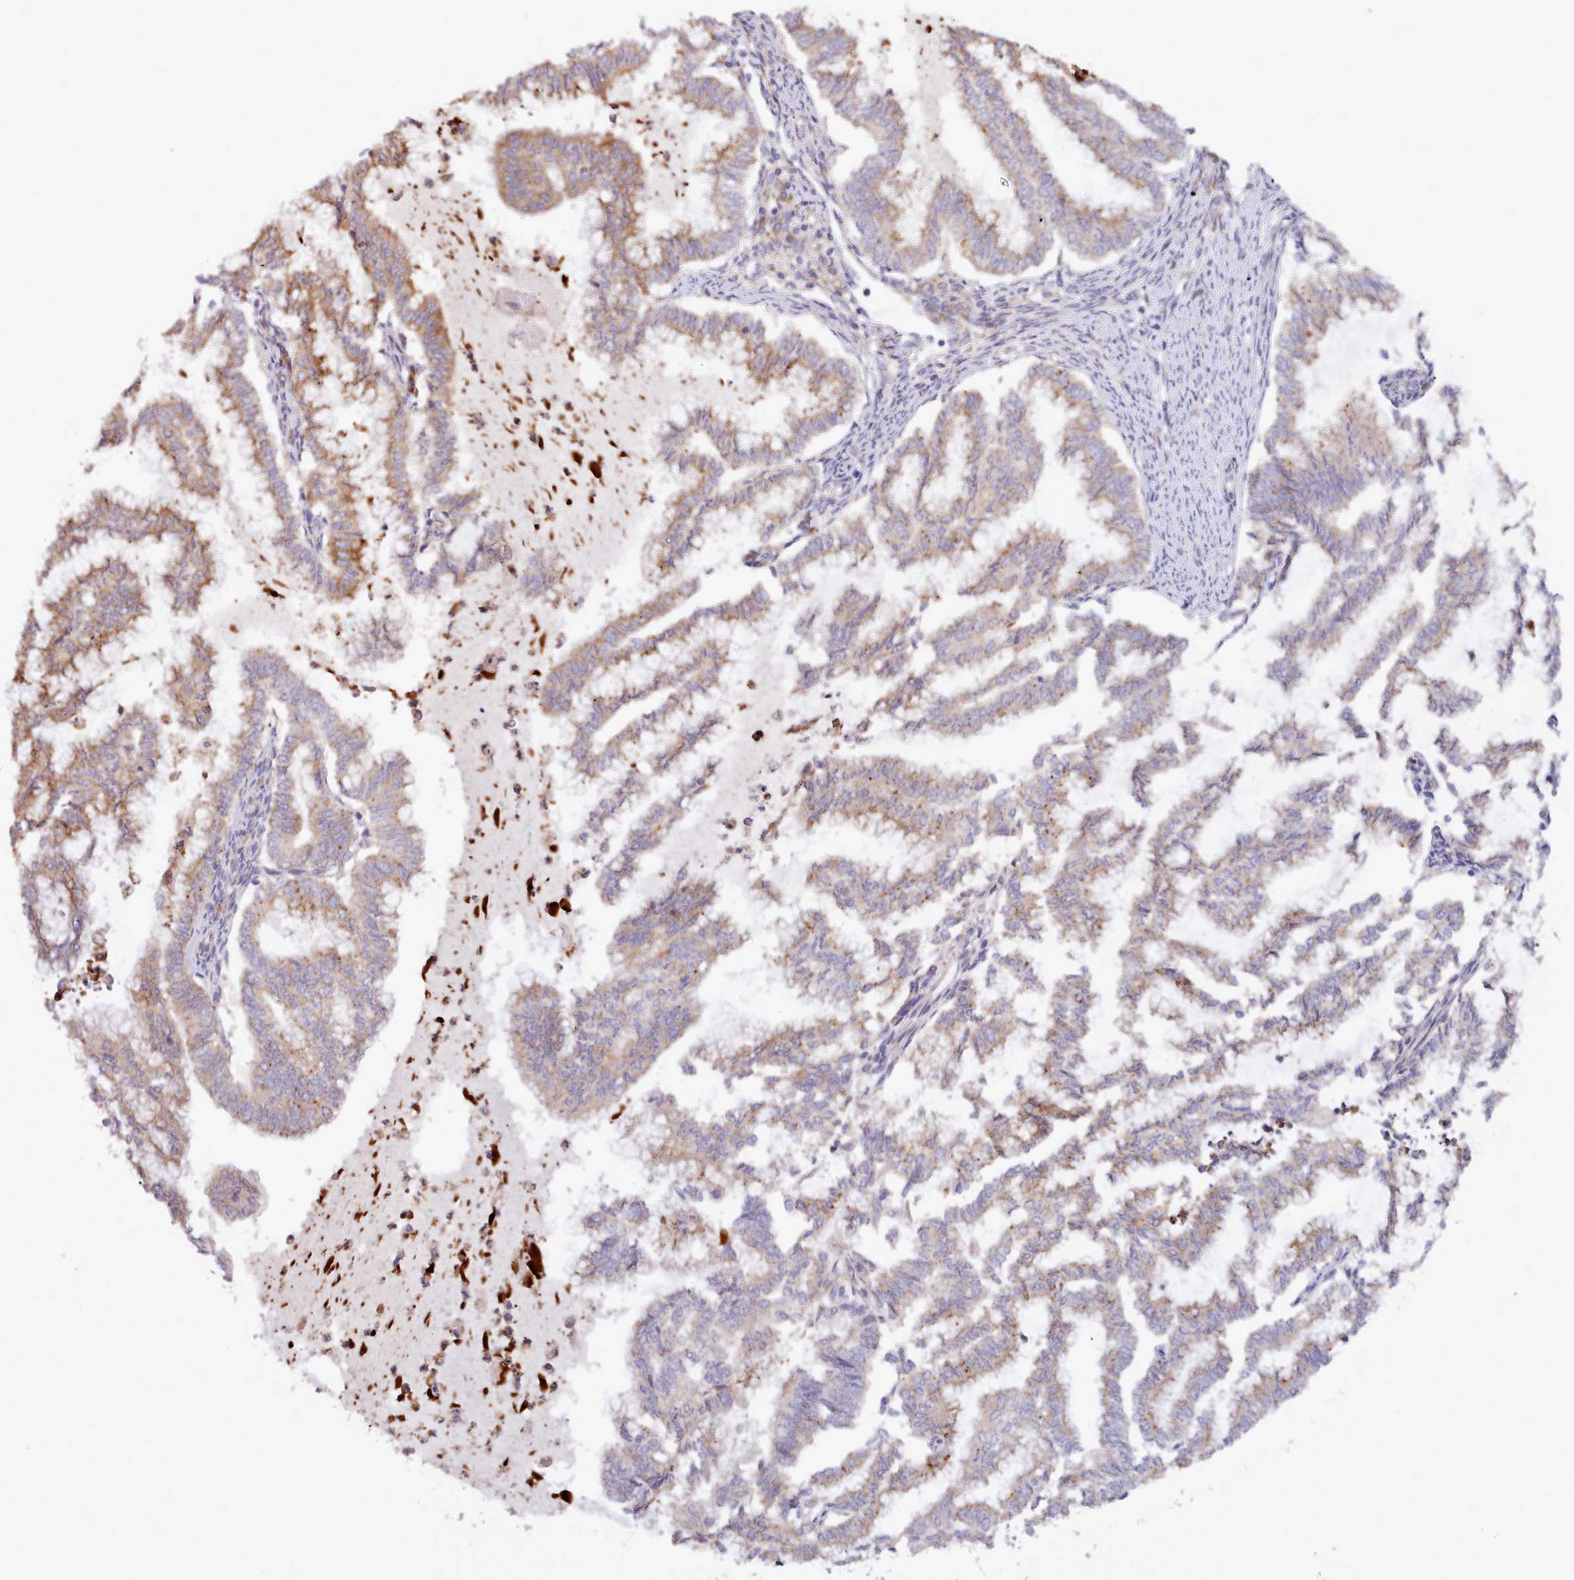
{"staining": {"intensity": "moderate", "quantity": "25%-75%", "location": "cytoplasmic/membranous"}, "tissue": "endometrial cancer", "cell_type": "Tumor cells", "image_type": "cancer", "snomed": [{"axis": "morphology", "description": "Adenocarcinoma, NOS"}, {"axis": "topography", "description": "Endometrium"}], "caption": "Immunohistochemical staining of human endometrial cancer (adenocarcinoma) demonstrates moderate cytoplasmic/membranous protein positivity in approximately 25%-75% of tumor cells.", "gene": "TRIM26", "patient": {"sex": "female", "age": 79}}